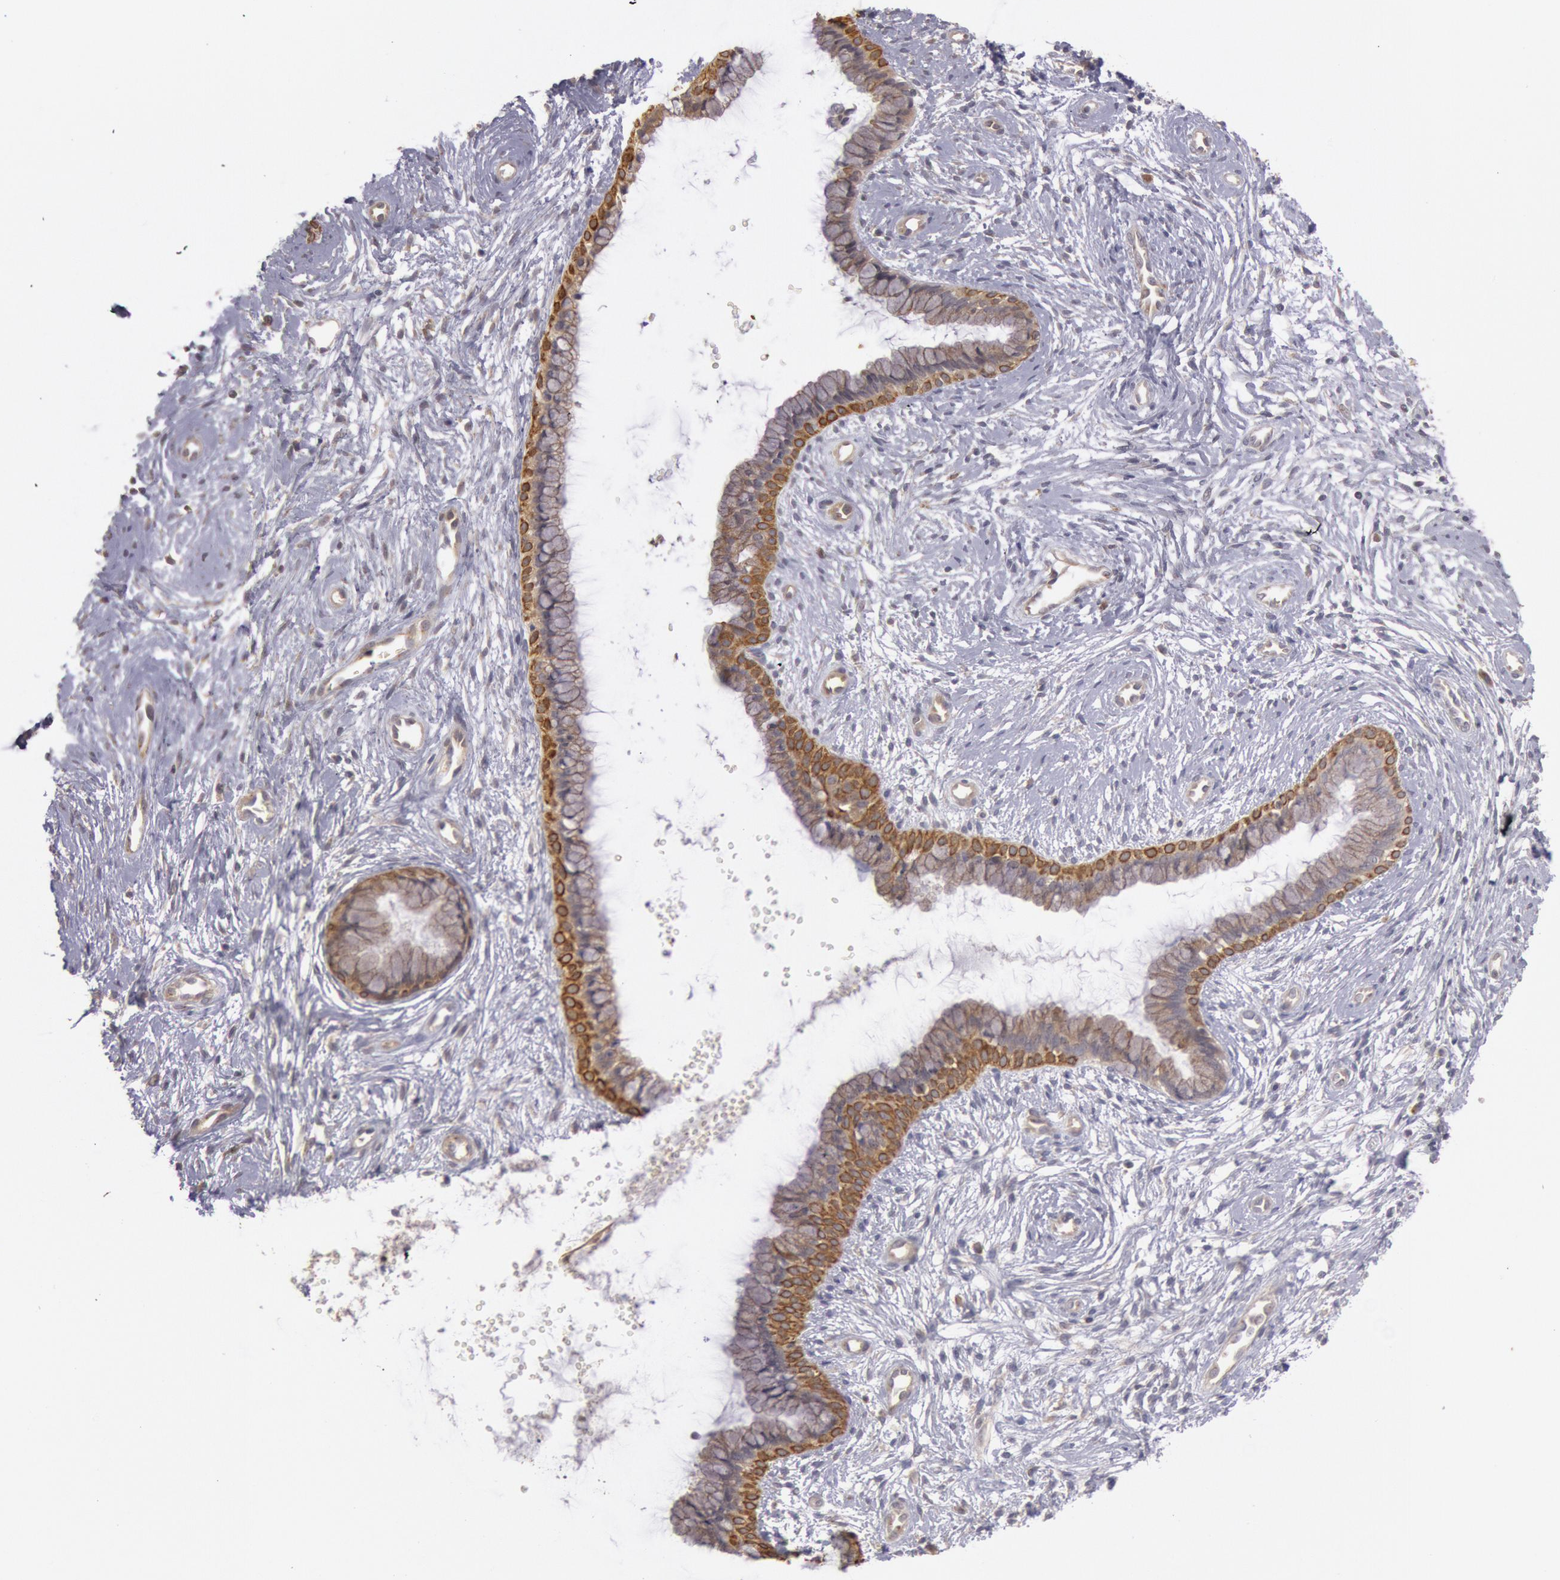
{"staining": {"intensity": "moderate", "quantity": ">75%", "location": "cytoplasmic/membranous"}, "tissue": "cervix", "cell_type": "Glandular cells", "image_type": "normal", "snomed": [{"axis": "morphology", "description": "Normal tissue, NOS"}, {"axis": "topography", "description": "Cervix"}], "caption": "The micrograph exhibits staining of unremarkable cervix, revealing moderate cytoplasmic/membranous protein expression (brown color) within glandular cells.", "gene": "PLA2G6", "patient": {"sex": "female", "age": 39}}